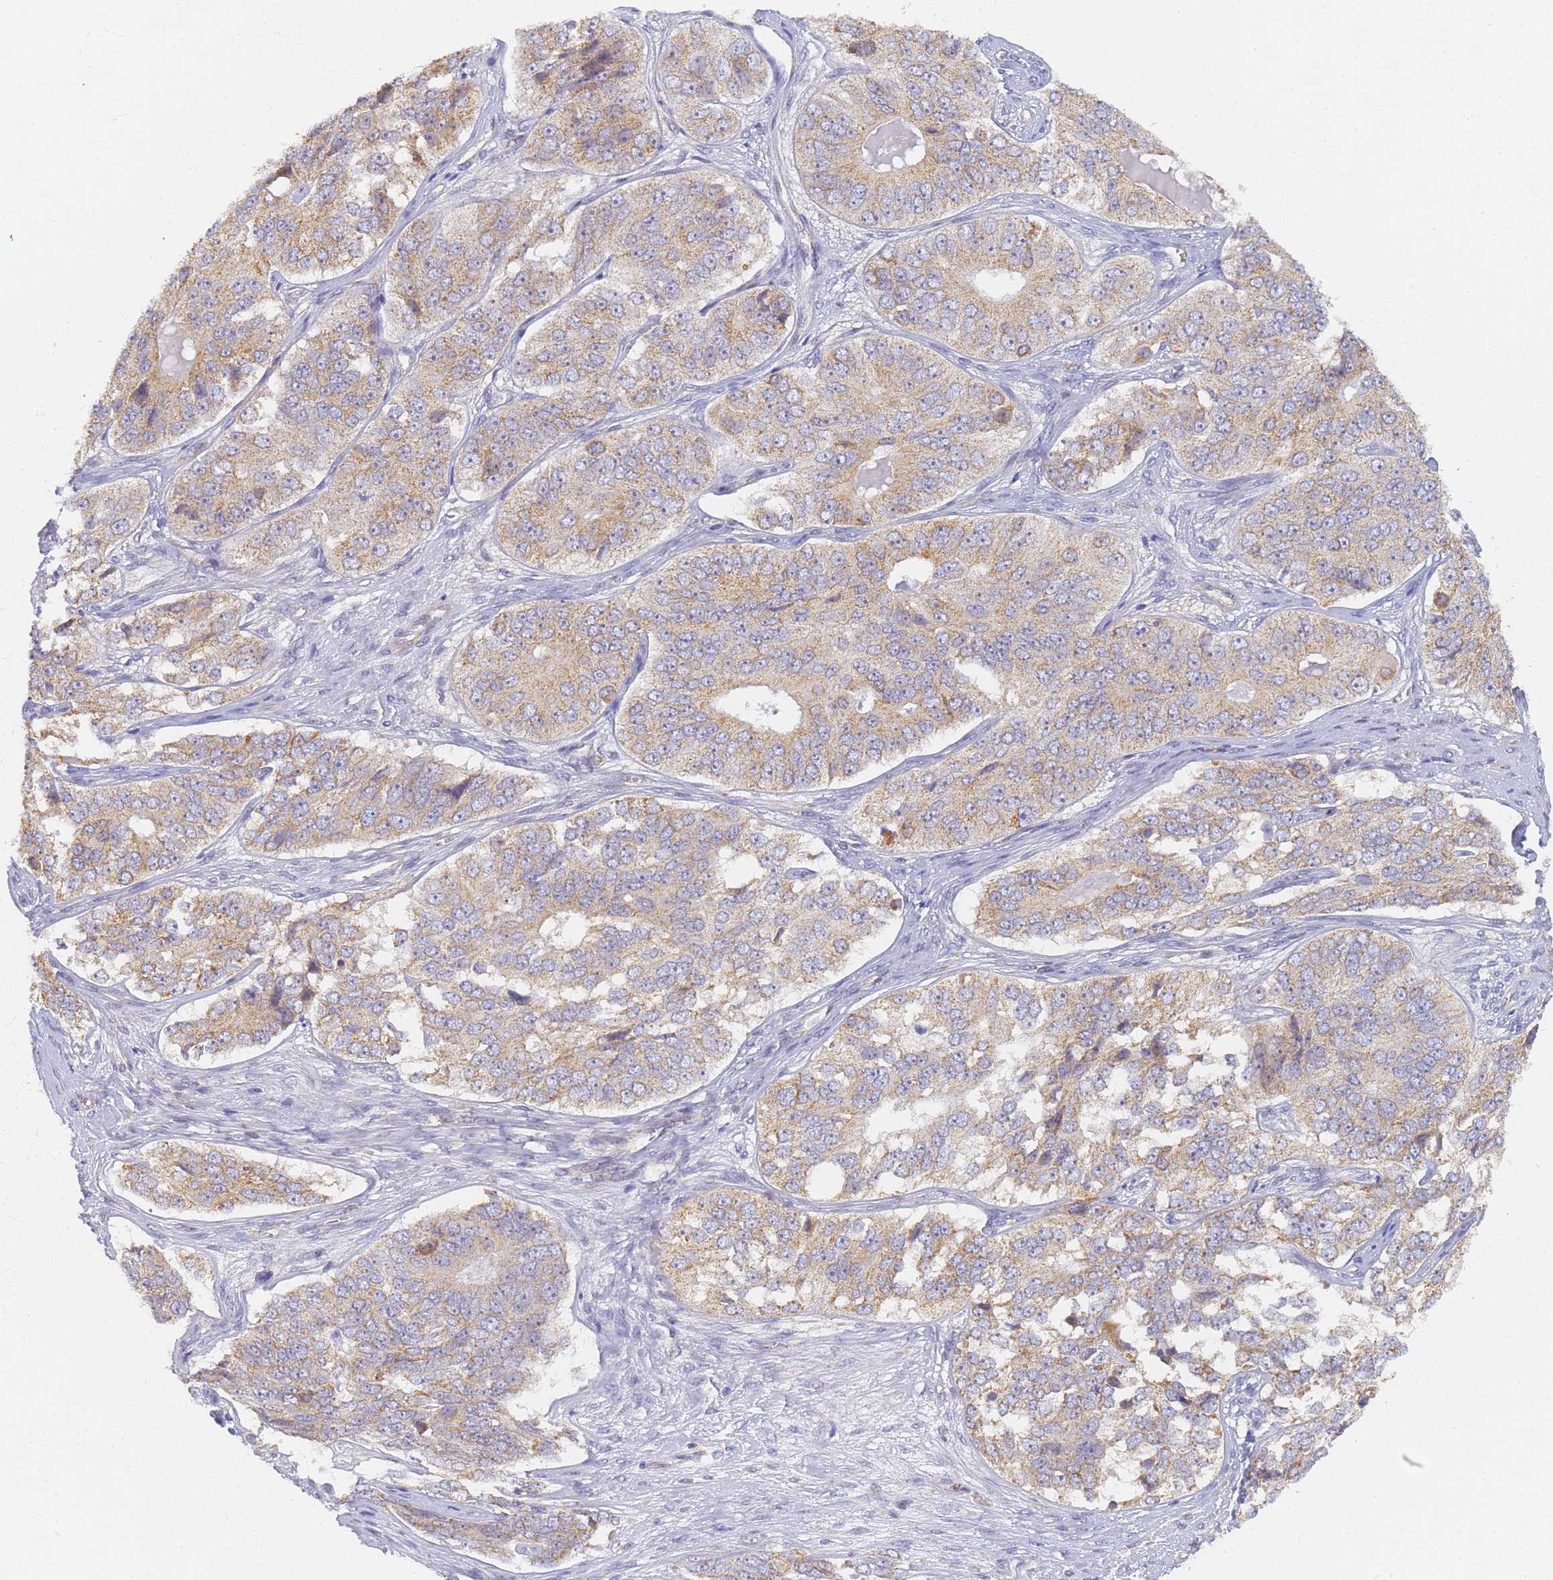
{"staining": {"intensity": "moderate", "quantity": ">75%", "location": "cytoplasmic/membranous"}, "tissue": "ovarian cancer", "cell_type": "Tumor cells", "image_type": "cancer", "snomed": [{"axis": "morphology", "description": "Carcinoma, endometroid"}, {"axis": "topography", "description": "Ovary"}], "caption": "Ovarian endometroid carcinoma tissue reveals moderate cytoplasmic/membranous staining in approximately >75% of tumor cells", "gene": "UTP23", "patient": {"sex": "female", "age": 51}}